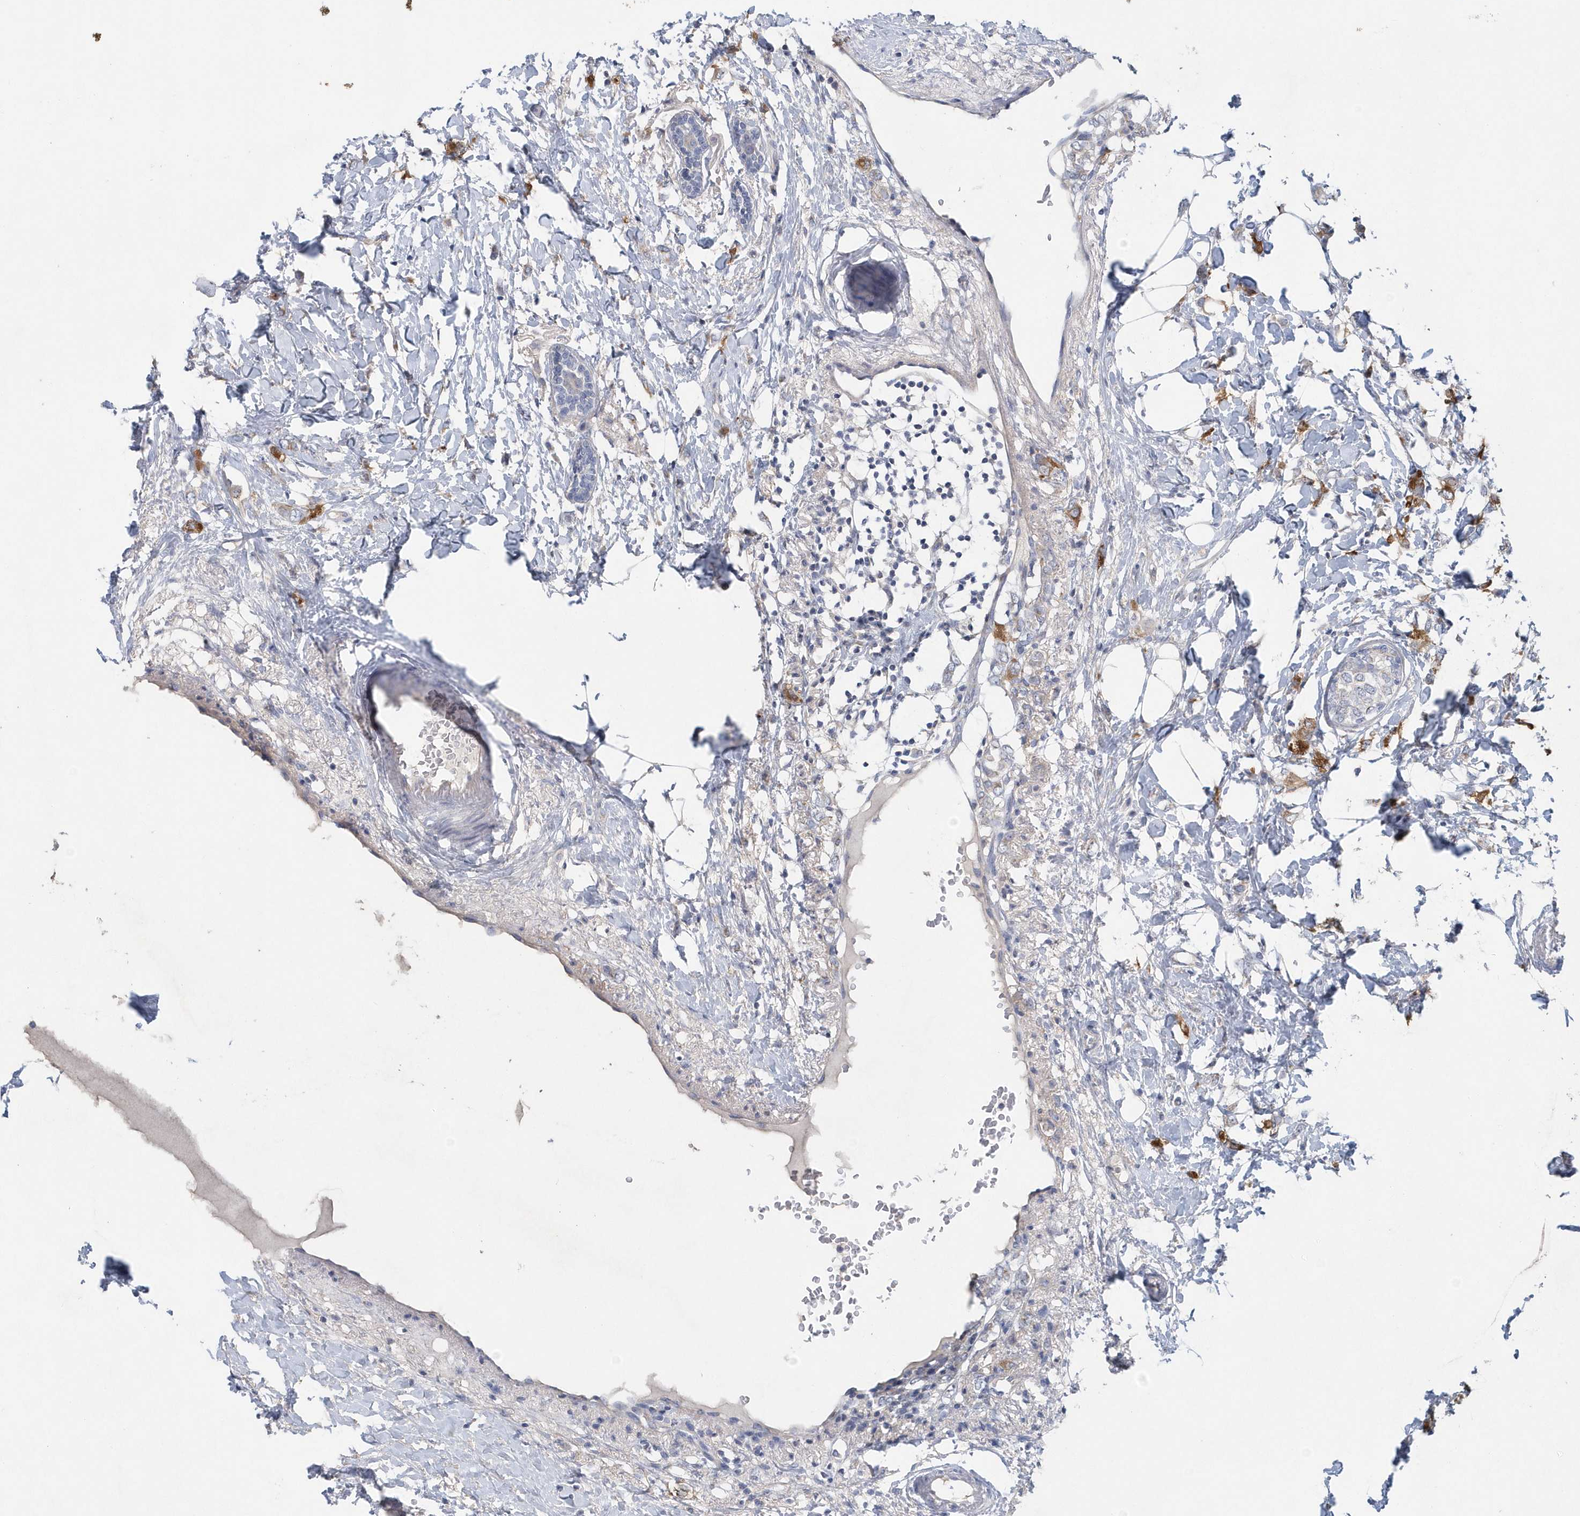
{"staining": {"intensity": "moderate", "quantity": ">75%", "location": "cytoplasmic/membranous"}, "tissue": "breast cancer", "cell_type": "Tumor cells", "image_type": "cancer", "snomed": [{"axis": "morphology", "description": "Normal tissue, NOS"}, {"axis": "morphology", "description": "Lobular carcinoma"}, {"axis": "topography", "description": "Breast"}], "caption": "Brown immunohistochemical staining in breast lobular carcinoma displays moderate cytoplasmic/membranous expression in about >75% of tumor cells. Nuclei are stained in blue.", "gene": "SPATA18", "patient": {"sex": "female", "age": 47}}